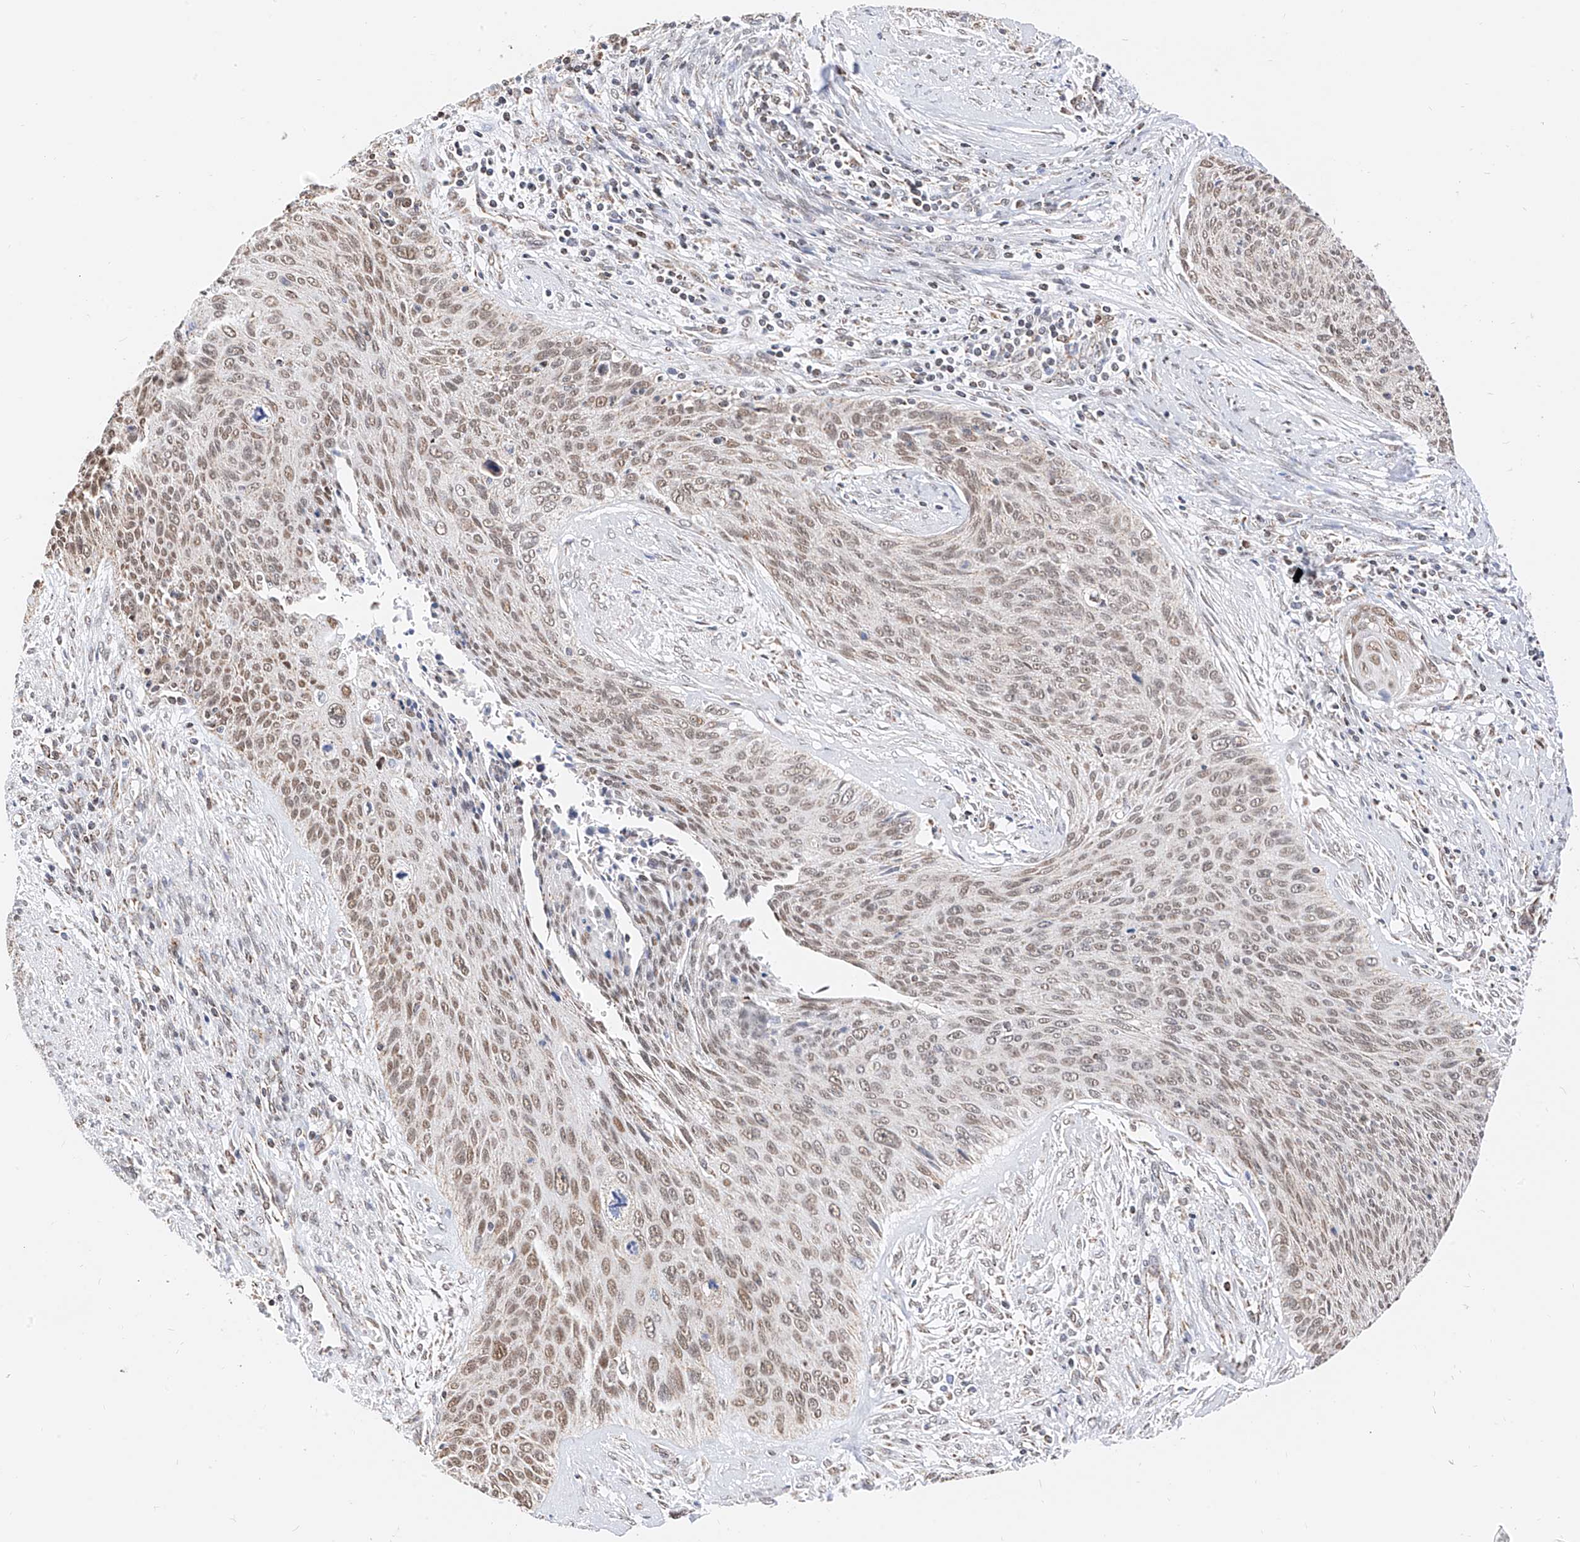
{"staining": {"intensity": "weak", "quantity": ">75%", "location": "nuclear"}, "tissue": "cervical cancer", "cell_type": "Tumor cells", "image_type": "cancer", "snomed": [{"axis": "morphology", "description": "Squamous cell carcinoma, NOS"}, {"axis": "topography", "description": "Cervix"}], "caption": "Immunohistochemistry staining of squamous cell carcinoma (cervical), which reveals low levels of weak nuclear staining in approximately >75% of tumor cells indicating weak nuclear protein positivity. The staining was performed using DAB (brown) for protein detection and nuclei were counterstained in hematoxylin (blue).", "gene": "NALCN", "patient": {"sex": "female", "age": 55}}